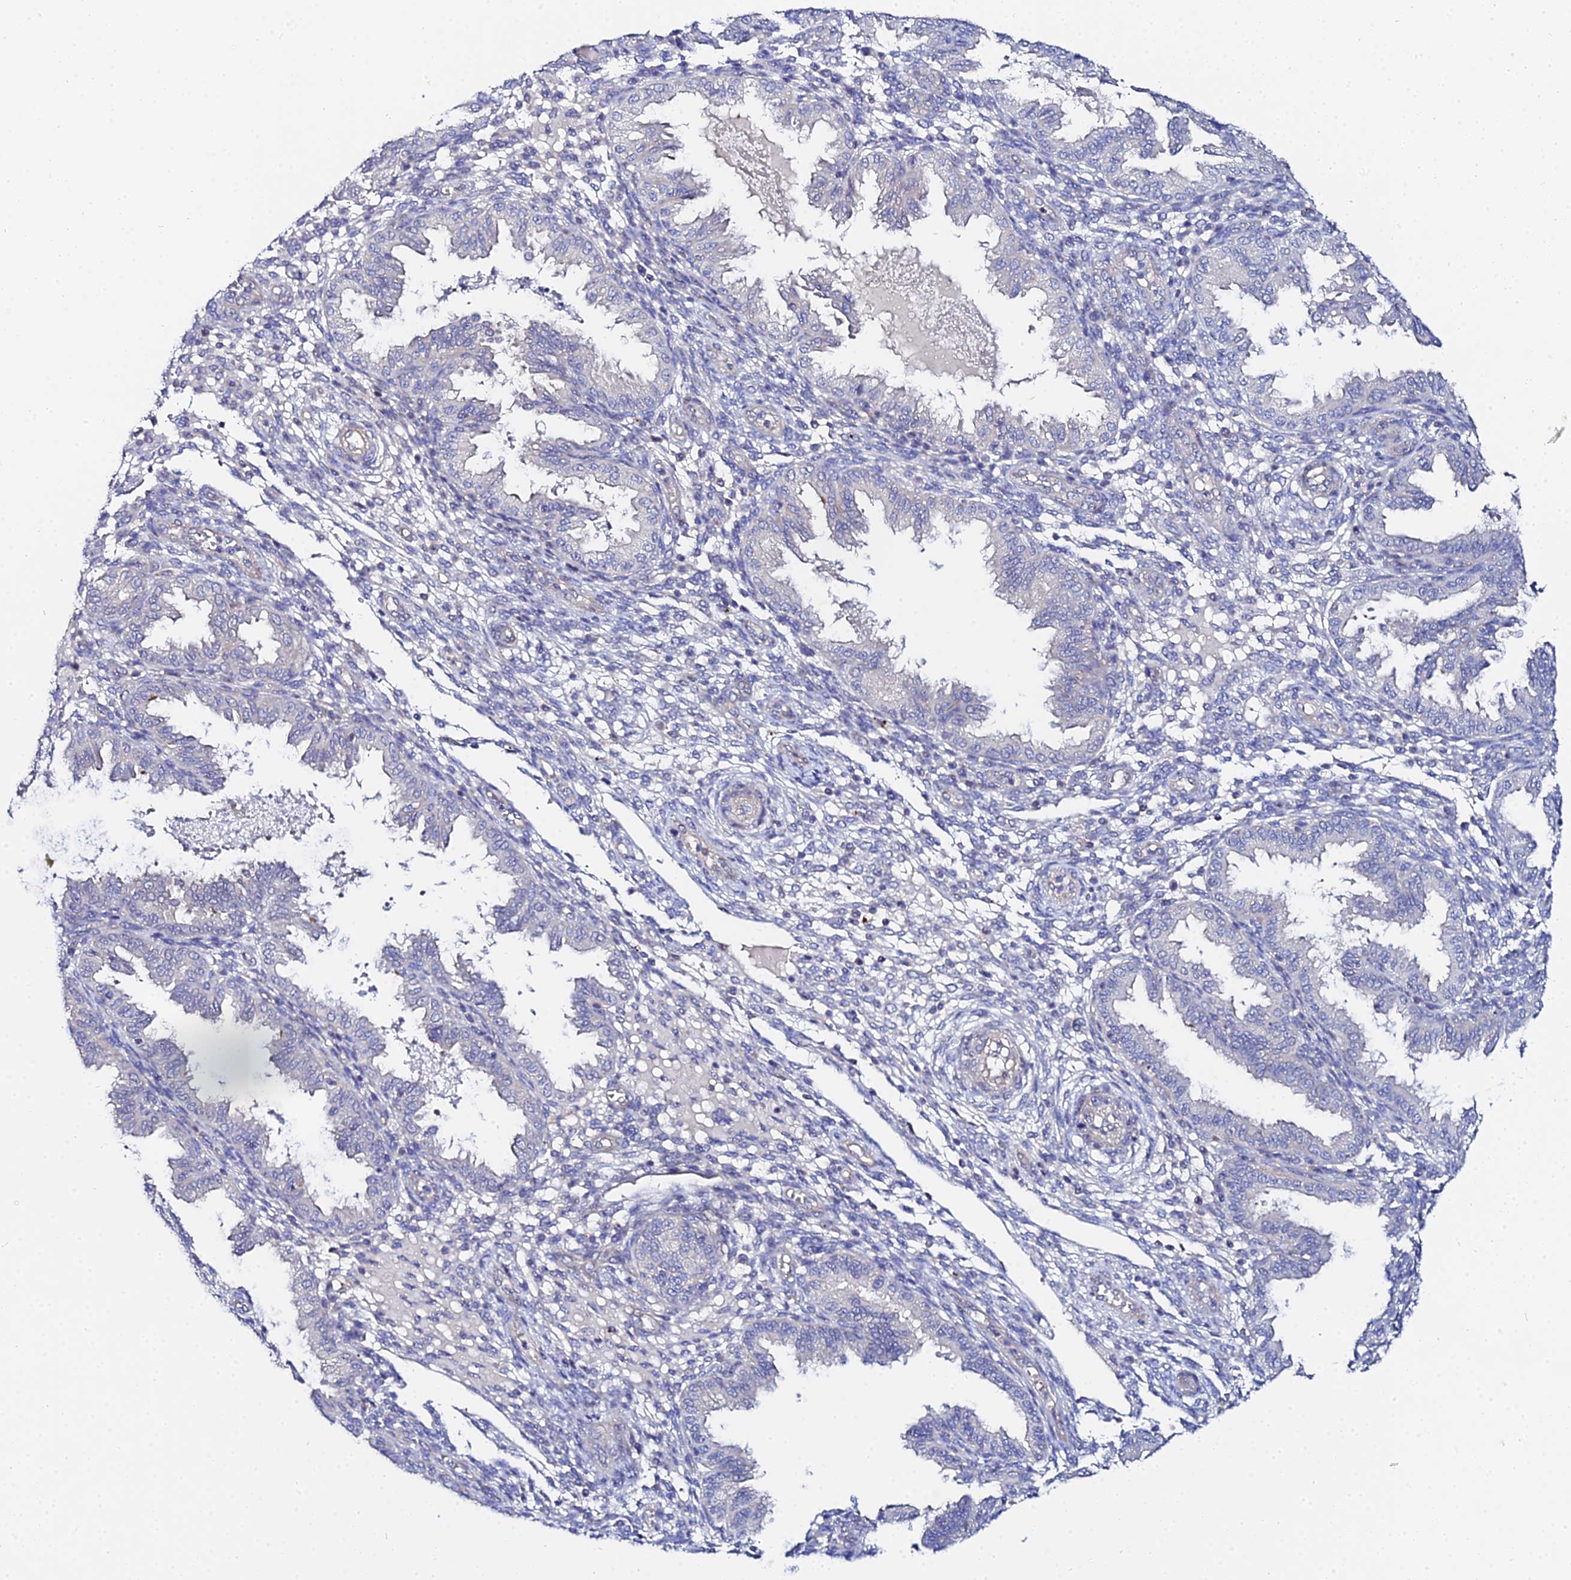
{"staining": {"intensity": "negative", "quantity": "none", "location": "none"}, "tissue": "endometrium", "cell_type": "Cells in endometrial stroma", "image_type": "normal", "snomed": [{"axis": "morphology", "description": "Normal tissue, NOS"}, {"axis": "topography", "description": "Endometrium"}], "caption": "Cells in endometrial stroma are negative for brown protein staining in normal endometrium. (DAB IHC with hematoxylin counter stain).", "gene": "APOBEC3H", "patient": {"sex": "female", "age": 33}}